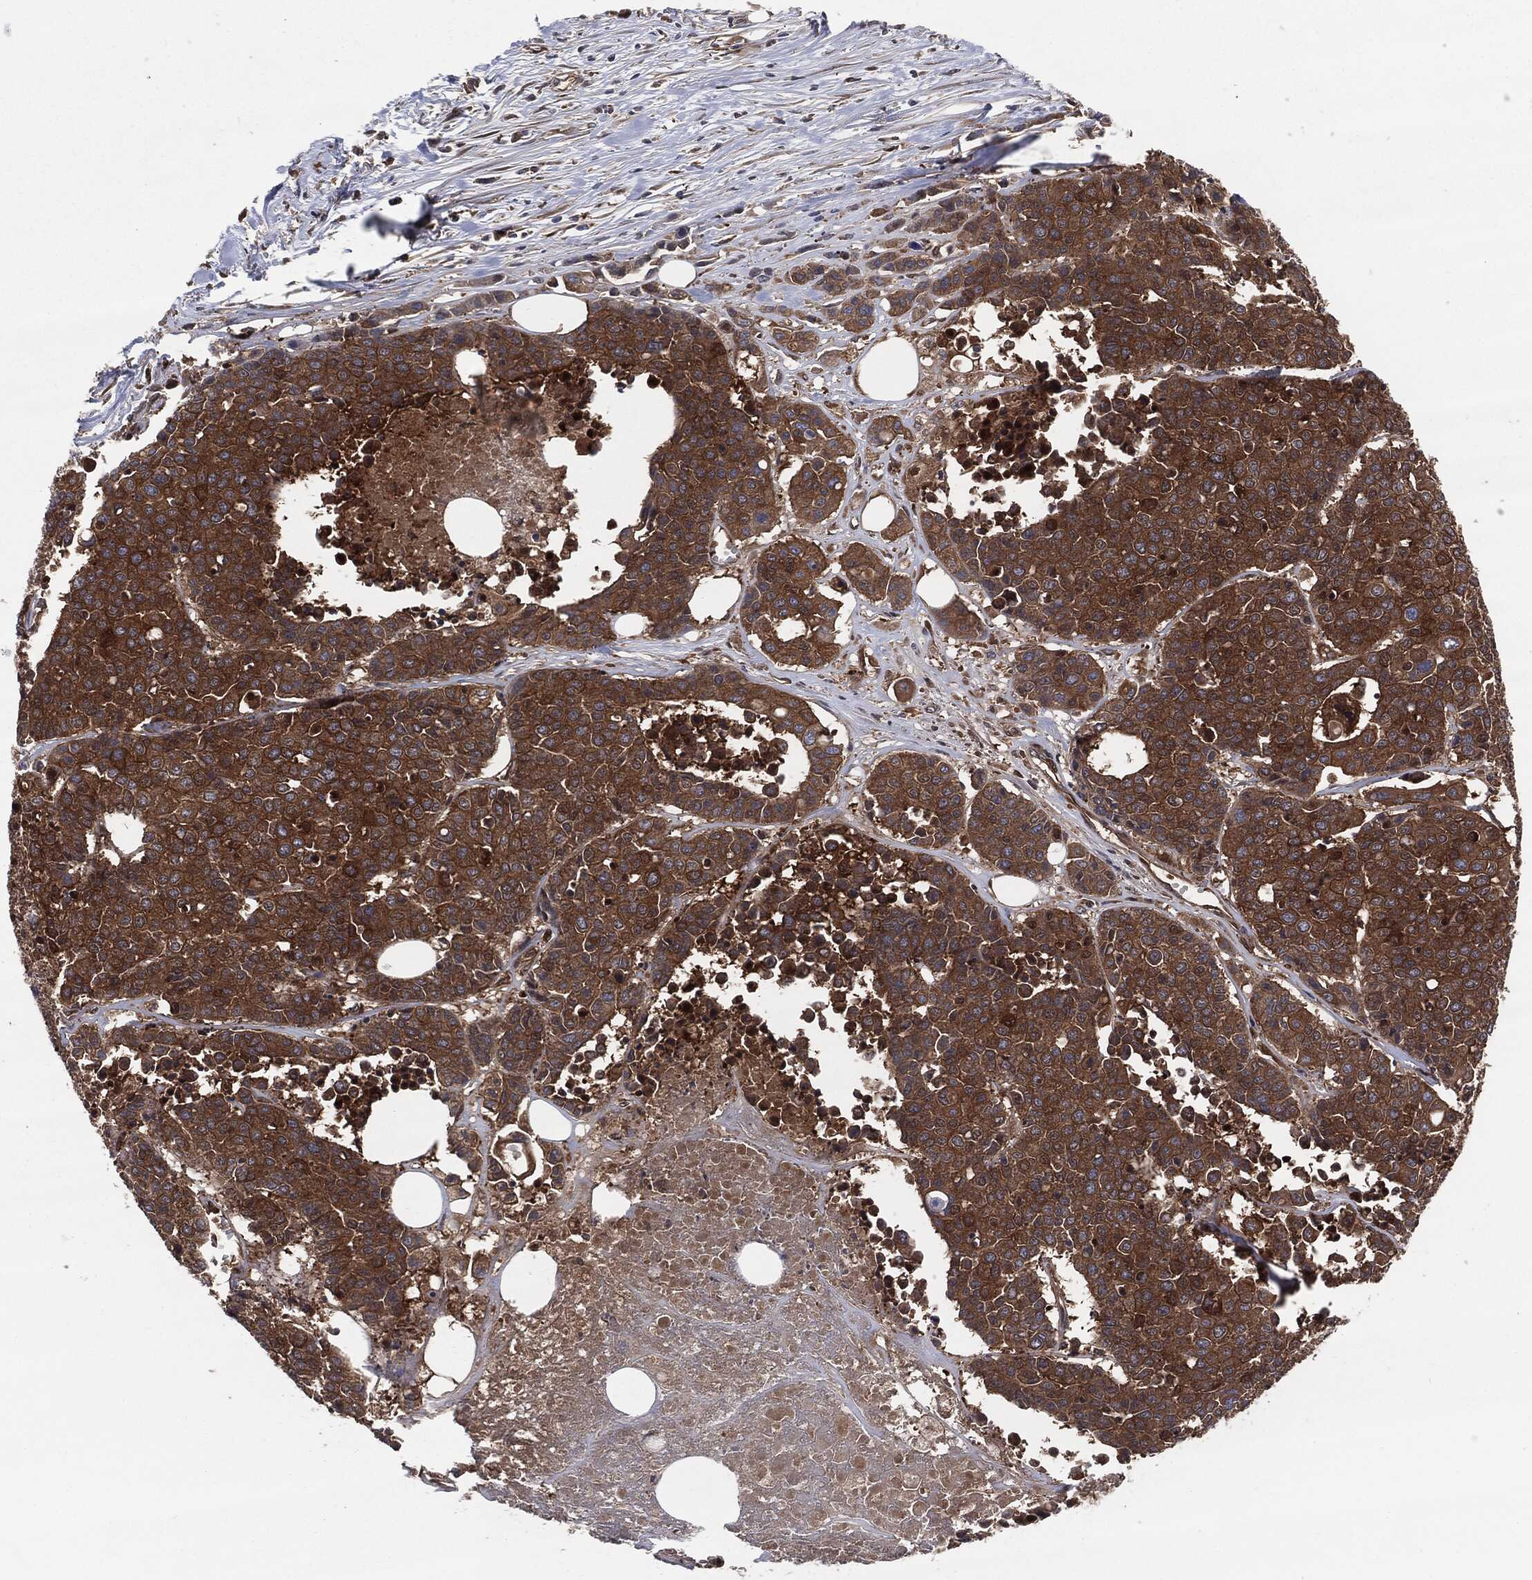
{"staining": {"intensity": "strong", "quantity": ">75%", "location": "cytoplasmic/membranous"}, "tissue": "carcinoid", "cell_type": "Tumor cells", "image_type": "cancer", "snomed": [{"axis": "morphology", "description": "Carcinoid, malignant, NOS"}, {"axis": "topography", "description": "Colon"}], "caption": "Carcinoid stained with a protein marker displays strong staining in tumor cells.", "gene": "XPNPEP1", "patient": {"sex": "male", "age": 81}}